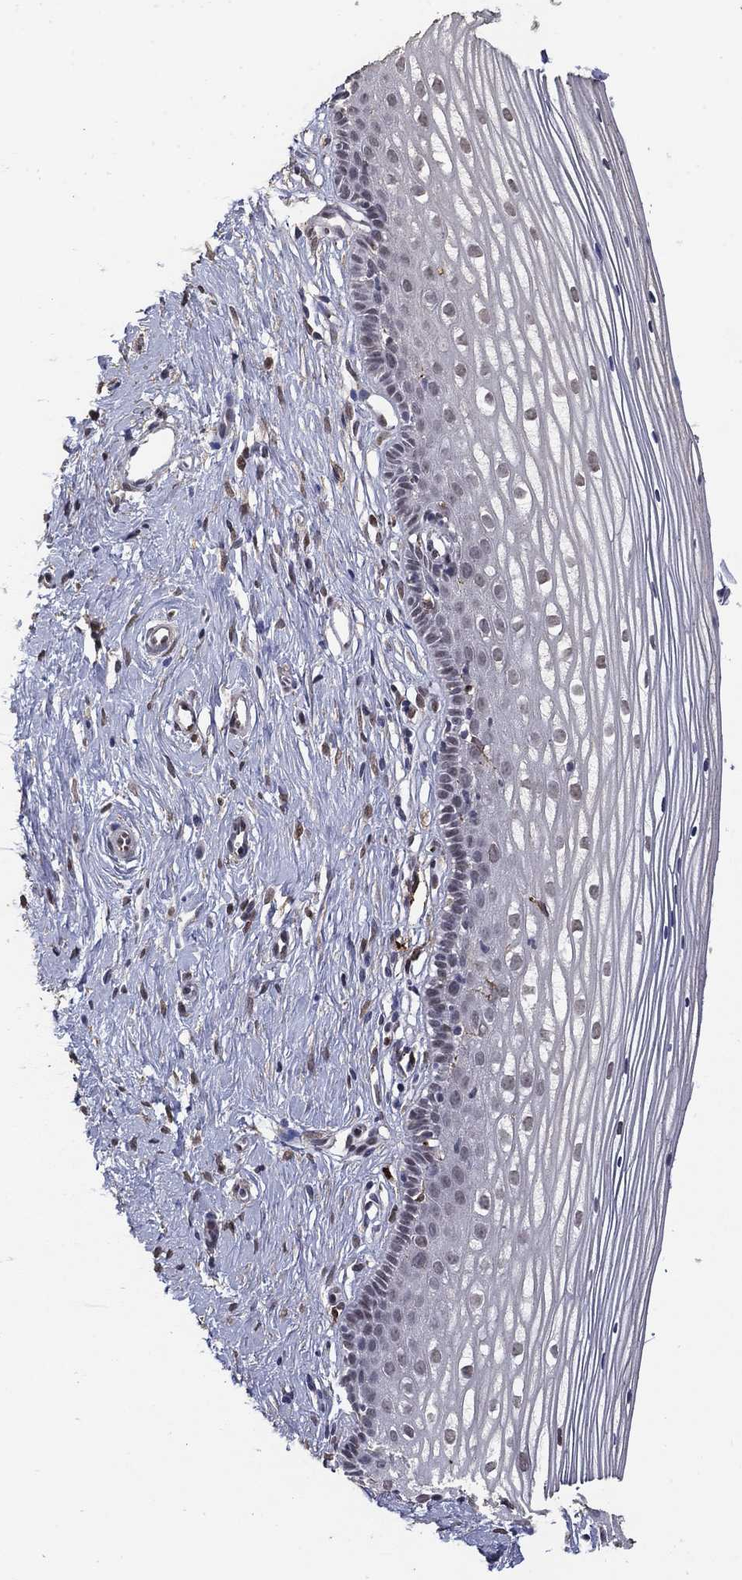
{"staining": {"intensity": "weak", "quantity": ">75%", "location": "nuclear"}, "tissue": "cervix", "cell_type": "Glandular cells", "image_type": "normal", "snomed": [{"axis": "morphology", "description": "Normal tissue, NOS"}, {"axis": "topography", "description": "Cervix"}], "caption": "Glandular cells exhibit weak nuclear staining in approximately >75% of cells in benign cervix. The staining is performed using DAB brown chromogen to label protein expression. The nuclei are counter-stained blue using hematoxylin.", "gene": "GRIA3", "patient": {"sex": "female", "age": 40}}